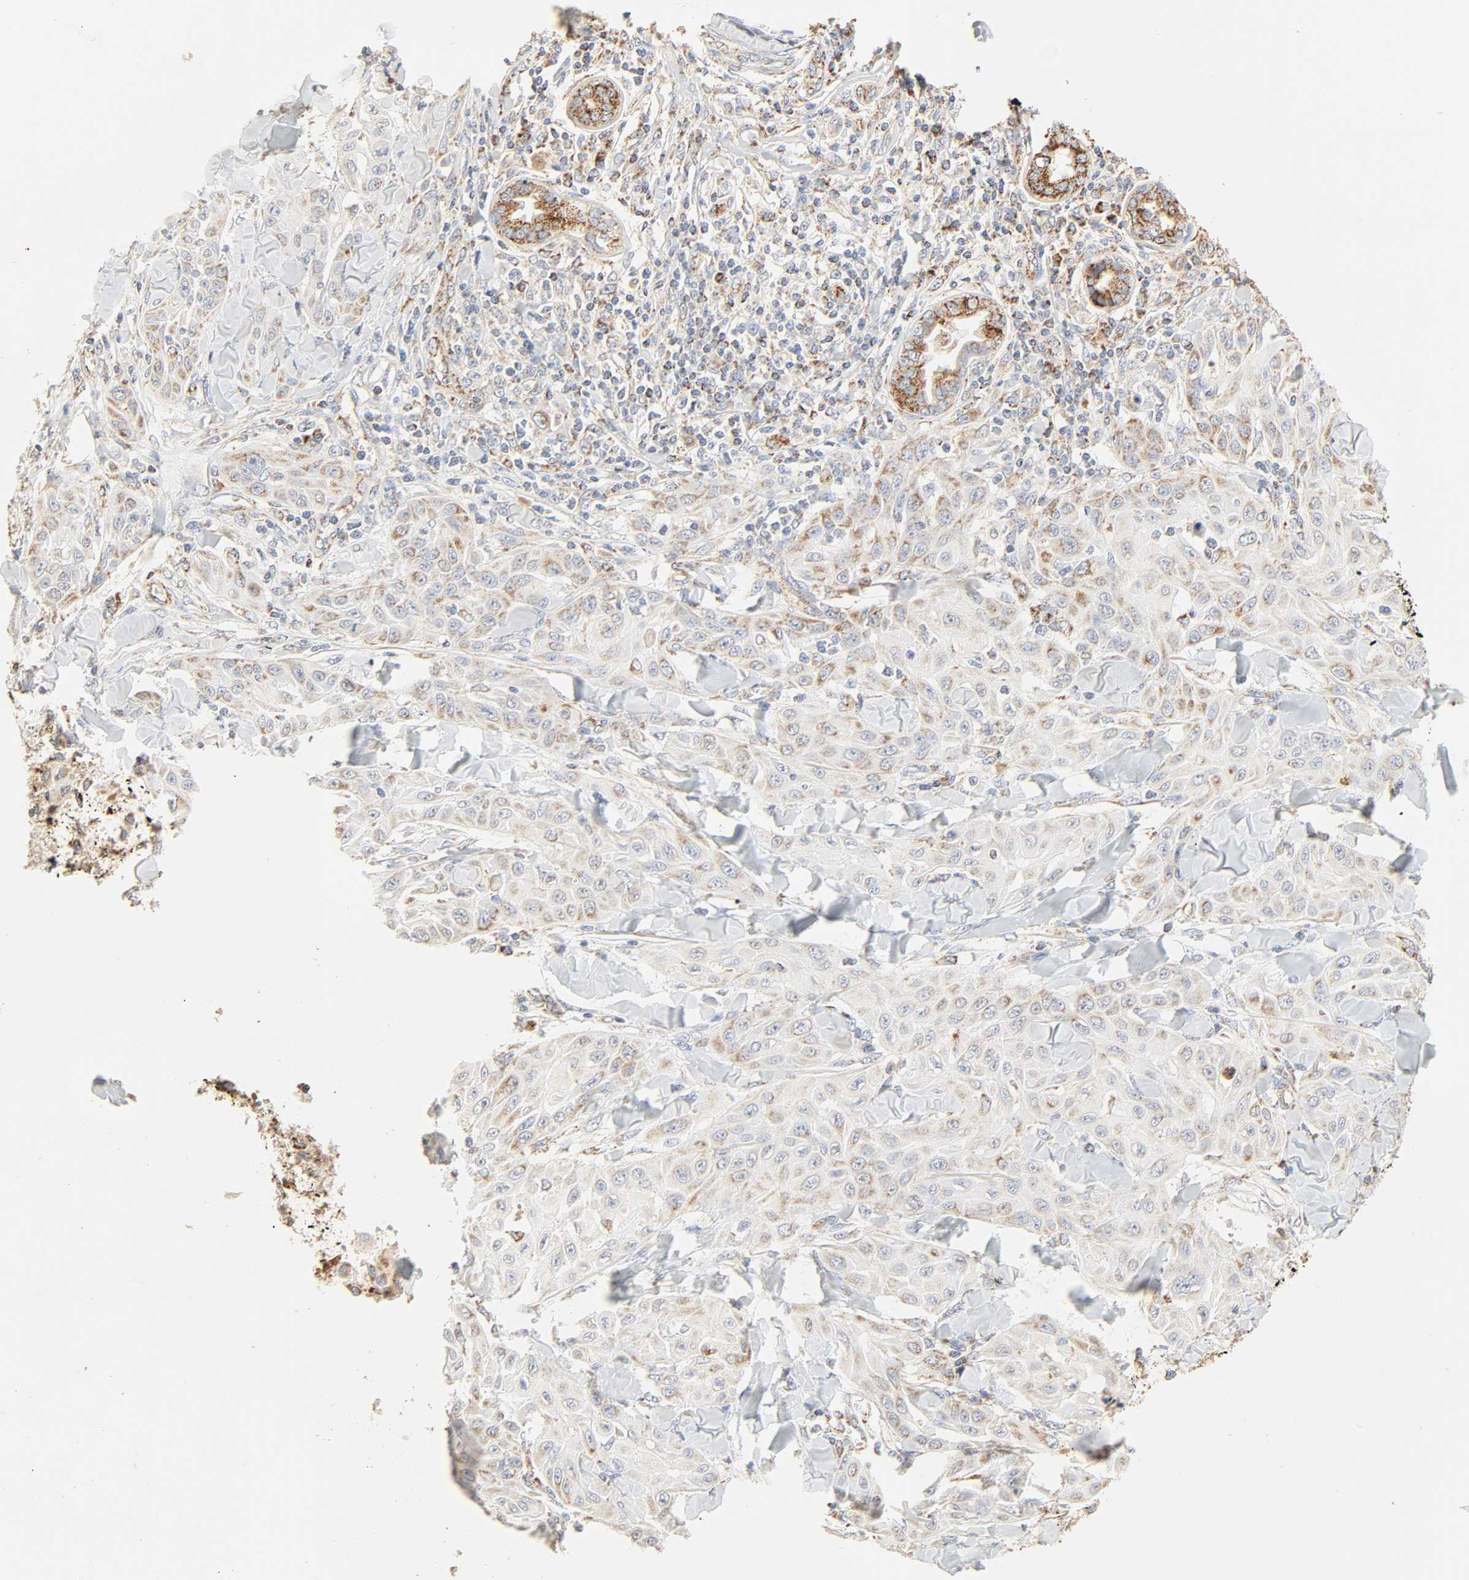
{"staining": {"intensity": "weak", "quantity": "25%-75%", "location": "cytoplasmic/membranous"}, "tissue": "skin cancer", "cell_type": "Tumor cells", "image_type": "cancer", "snomed": [{"axis": "morphology", "description": "Squamous cell carcinoma, NOS"}, {"axis": "topography", "description": "Skin"}], "caption": "IHC micrograph of neoplastic tissue: skin cancer (squamous cell carcinoma) stained using immunohistochemistry reveals low levels of weak protein expression localized specifically in the cytoplasmic/membranous of tumor cells, appearing as a cytoplasmic/membranous brown color.", "gene": "ACAT1", "patient": {"sex": "male", "age": 24}}